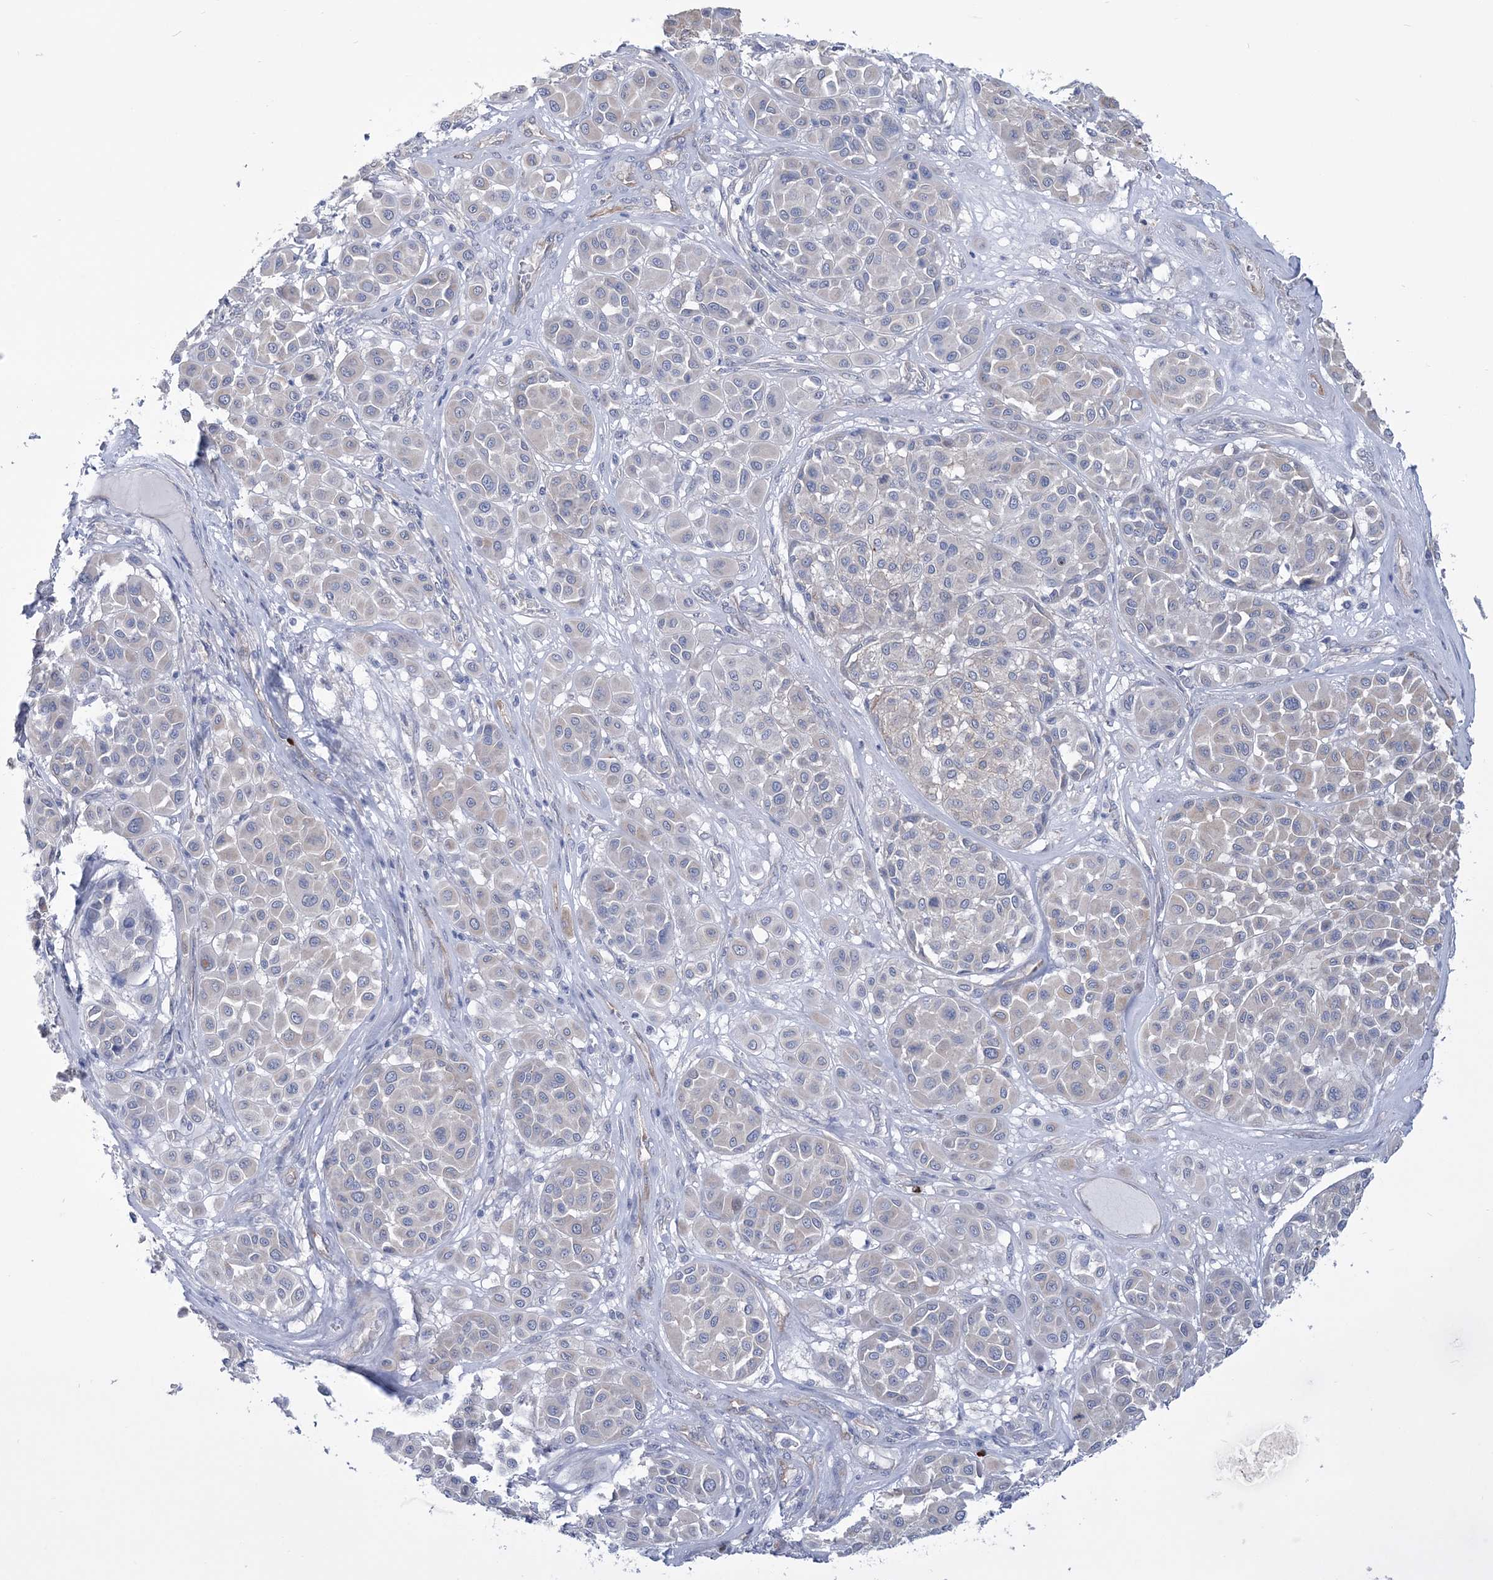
{"staining": {"intensity": "negative", "quantity": "none", "location": "none"}, "tissue": "melanoma", "cell_type": "Tumor cells", "image_type": "cancer", "snomed": [{"axis": "morphology", "description": "Malignant melanoma, Metastatic site"}, {"axis": "topography", "description": "Soft tissue"}], "caption": "An image of malignant melanoma (metastatic site) stained for a protein exhibits no brown staining in tumor cells.", "gene": "RAB11FIP5", "patient": {"sex": "male", "age": 41}}